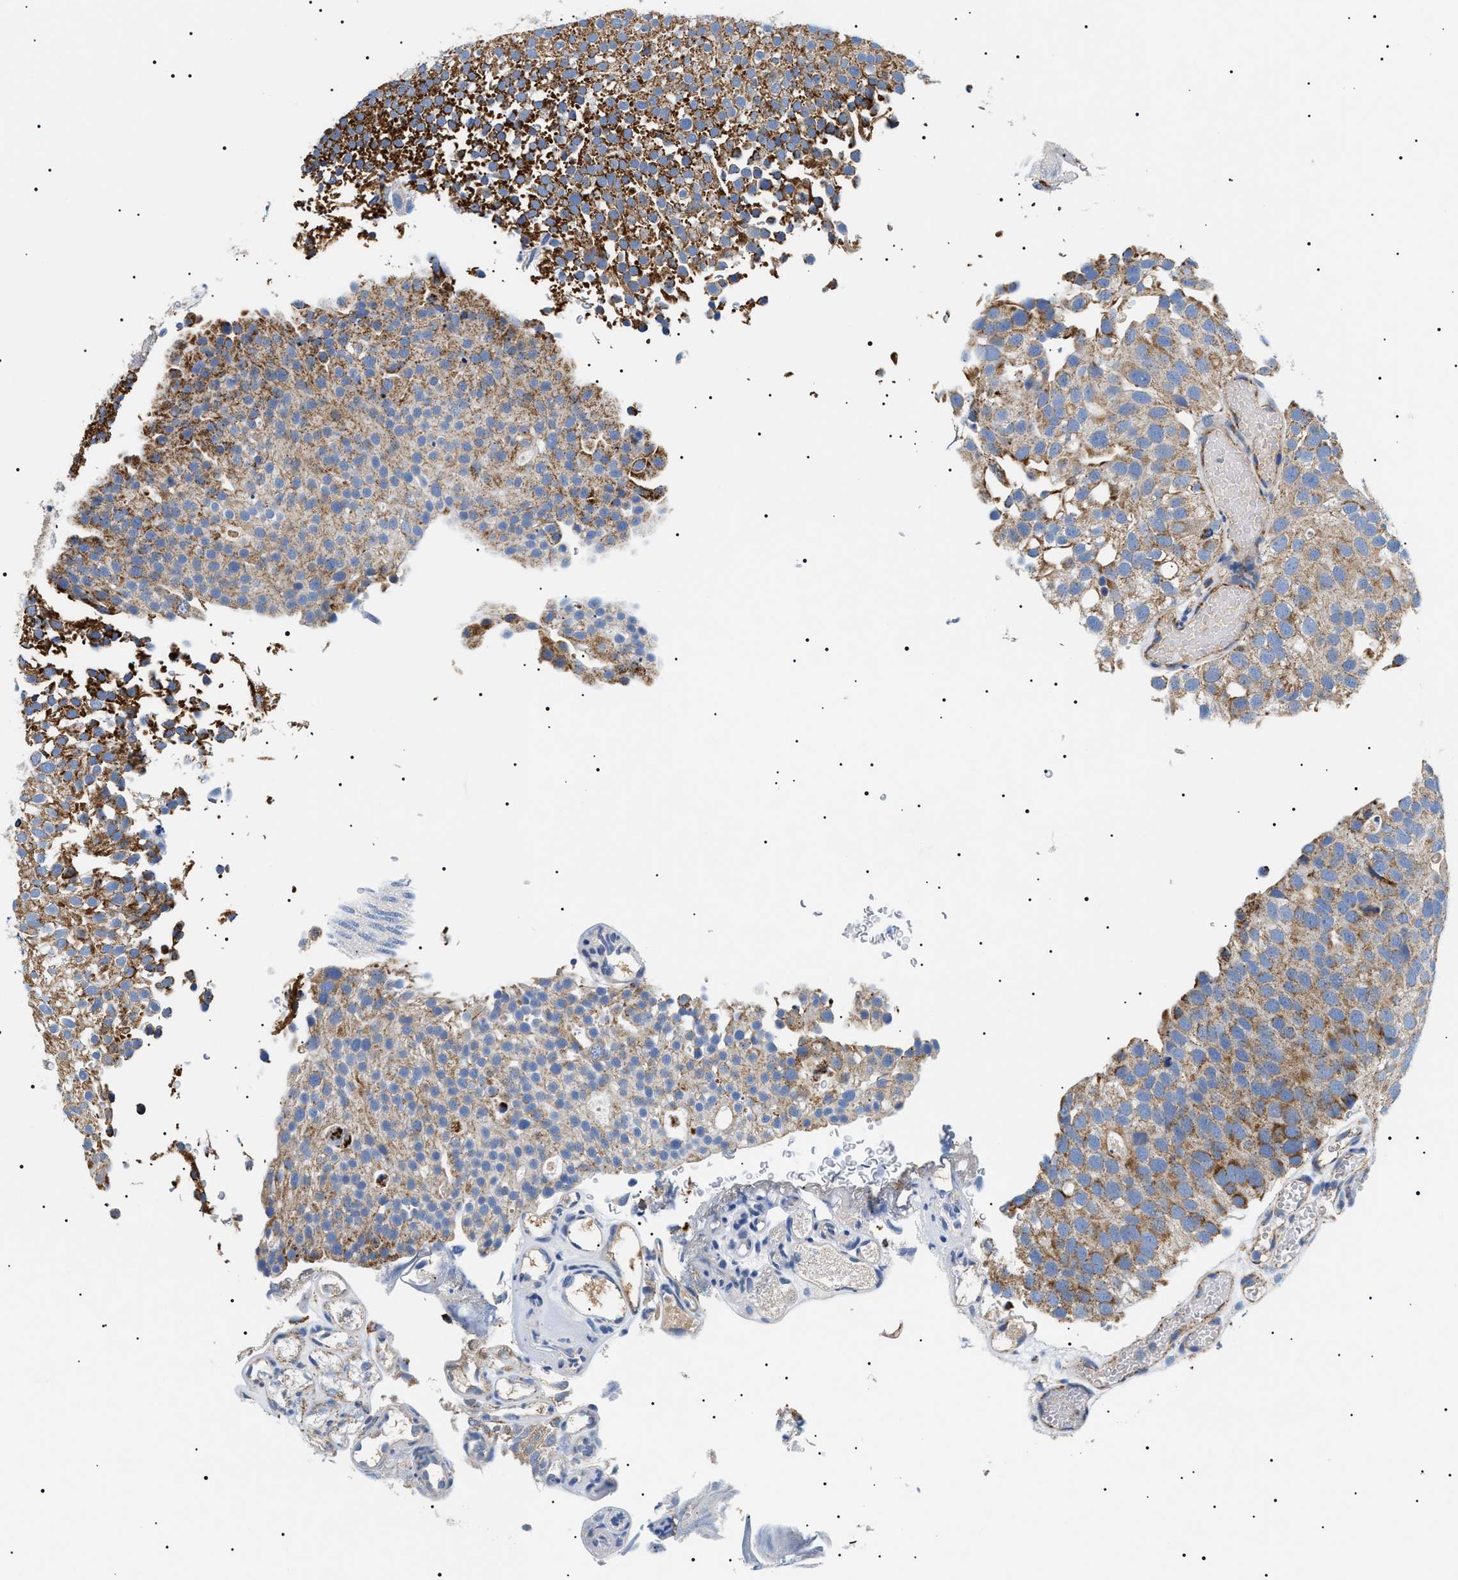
{"staining": {"intensity": "moderate", "quantity": ">75%", "location": "cytoplasmic/membranous"}, "tissue": "urothelial cancer", "cell_type": "Tumor cells", "image_type": "cancer", "snomed": [{"axis": "morphology", "description": "Urothelial carcinoma, Low grade"}, {"axis": "topography", "description": "Urinary bladder"}], "caption": "Brown immunohistochemical staining in low-grade urothelial carcinoma shows moderate cytoplasmic/membranous expression in approximately >75% of tumor cells.", "gene": "OXSM", "patient": {"sex": "male", "age": 78}}